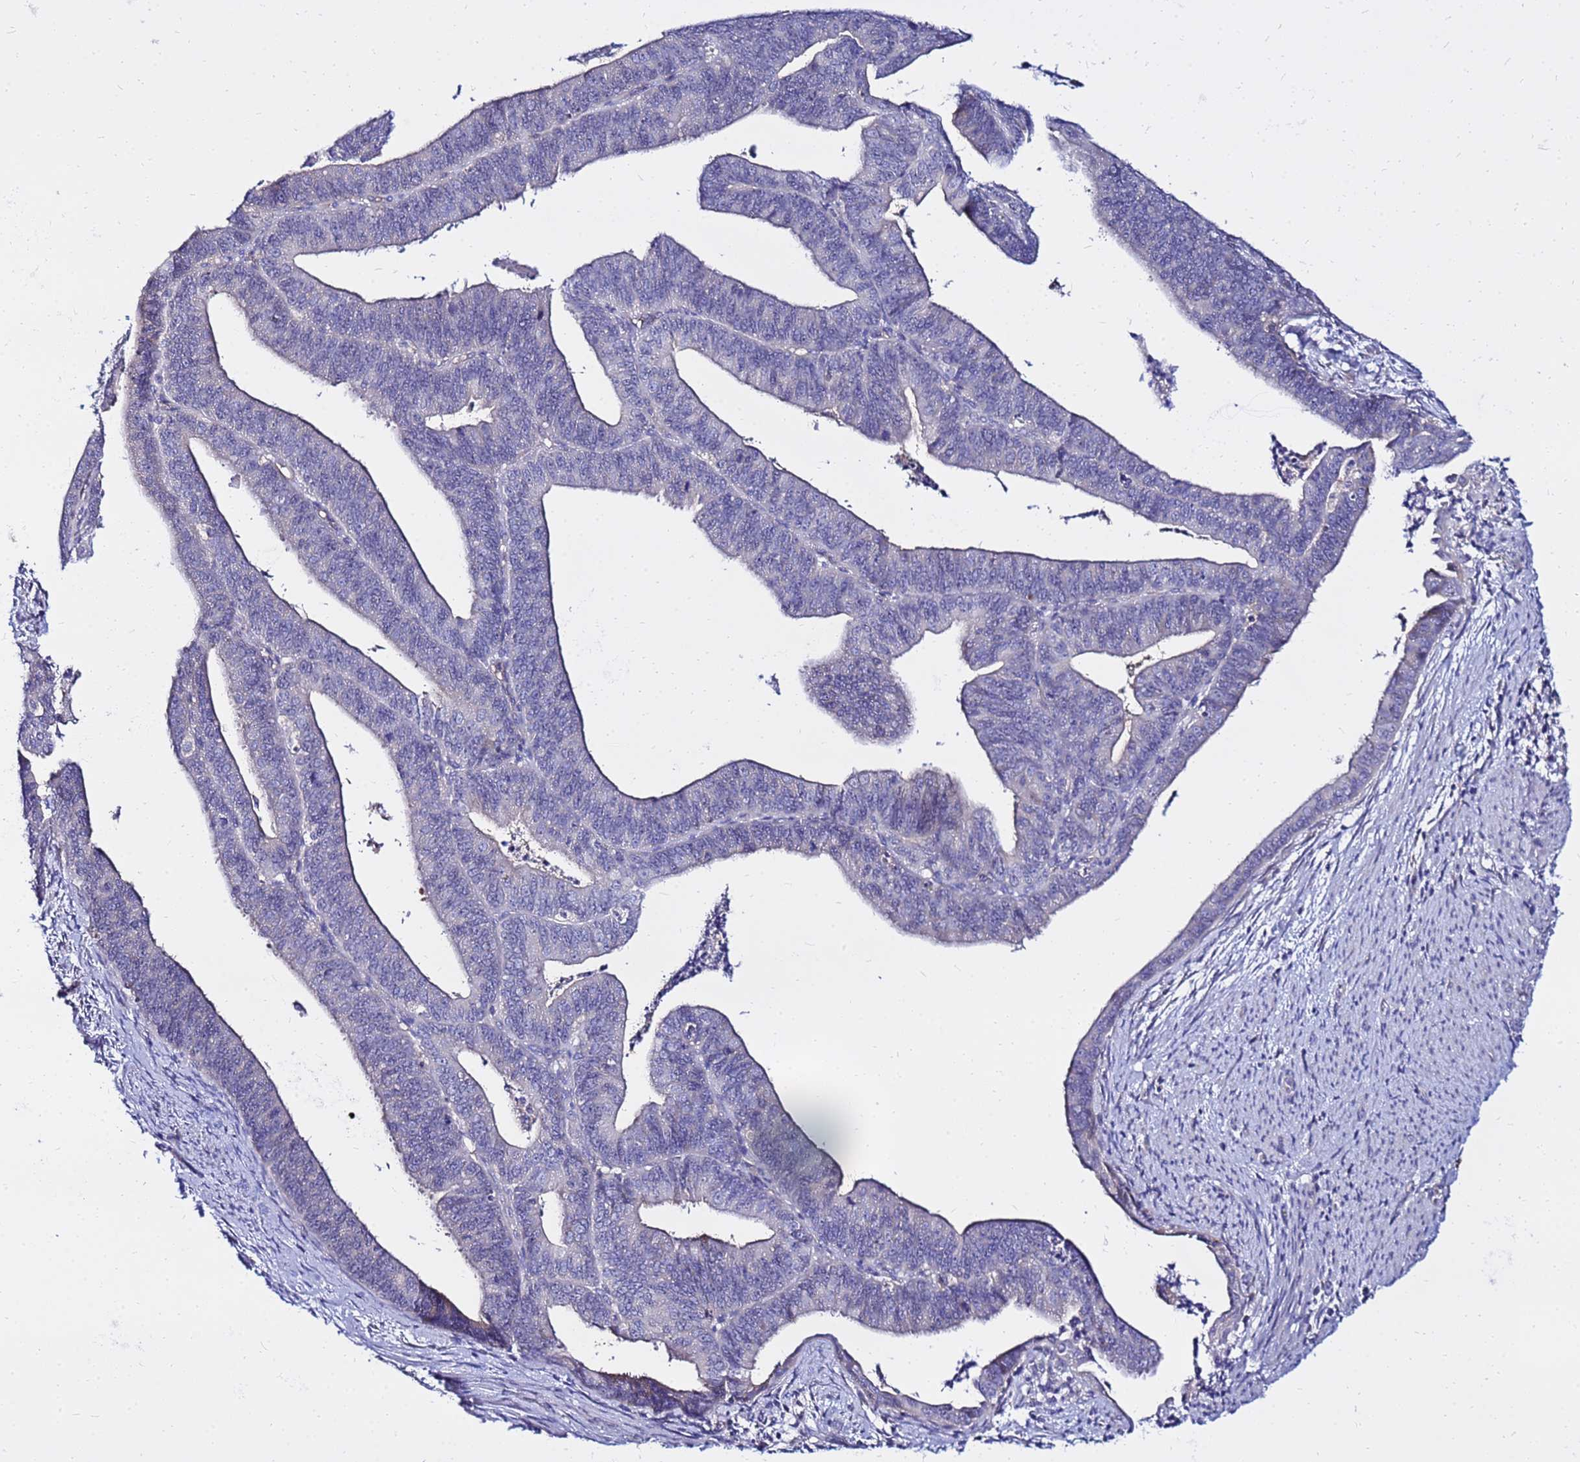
{"staining": {"intensity": "negative", "quantity": "none", "location": "none"}, "tissue": "endometrial cancer", "cell_type": "Tumor cells", "image_type": "cancer", "snomed": [{"axis": "morphology", "description": "Adenocarcinoma, NOS"}, {"axis": "topography", "description": "Endometrium"}], "caption": "IHC of endometrial cancer exhibits no staining in tumor cells.", "gene": "HERC5", "patient": {"sex": "female", "age": 73}}